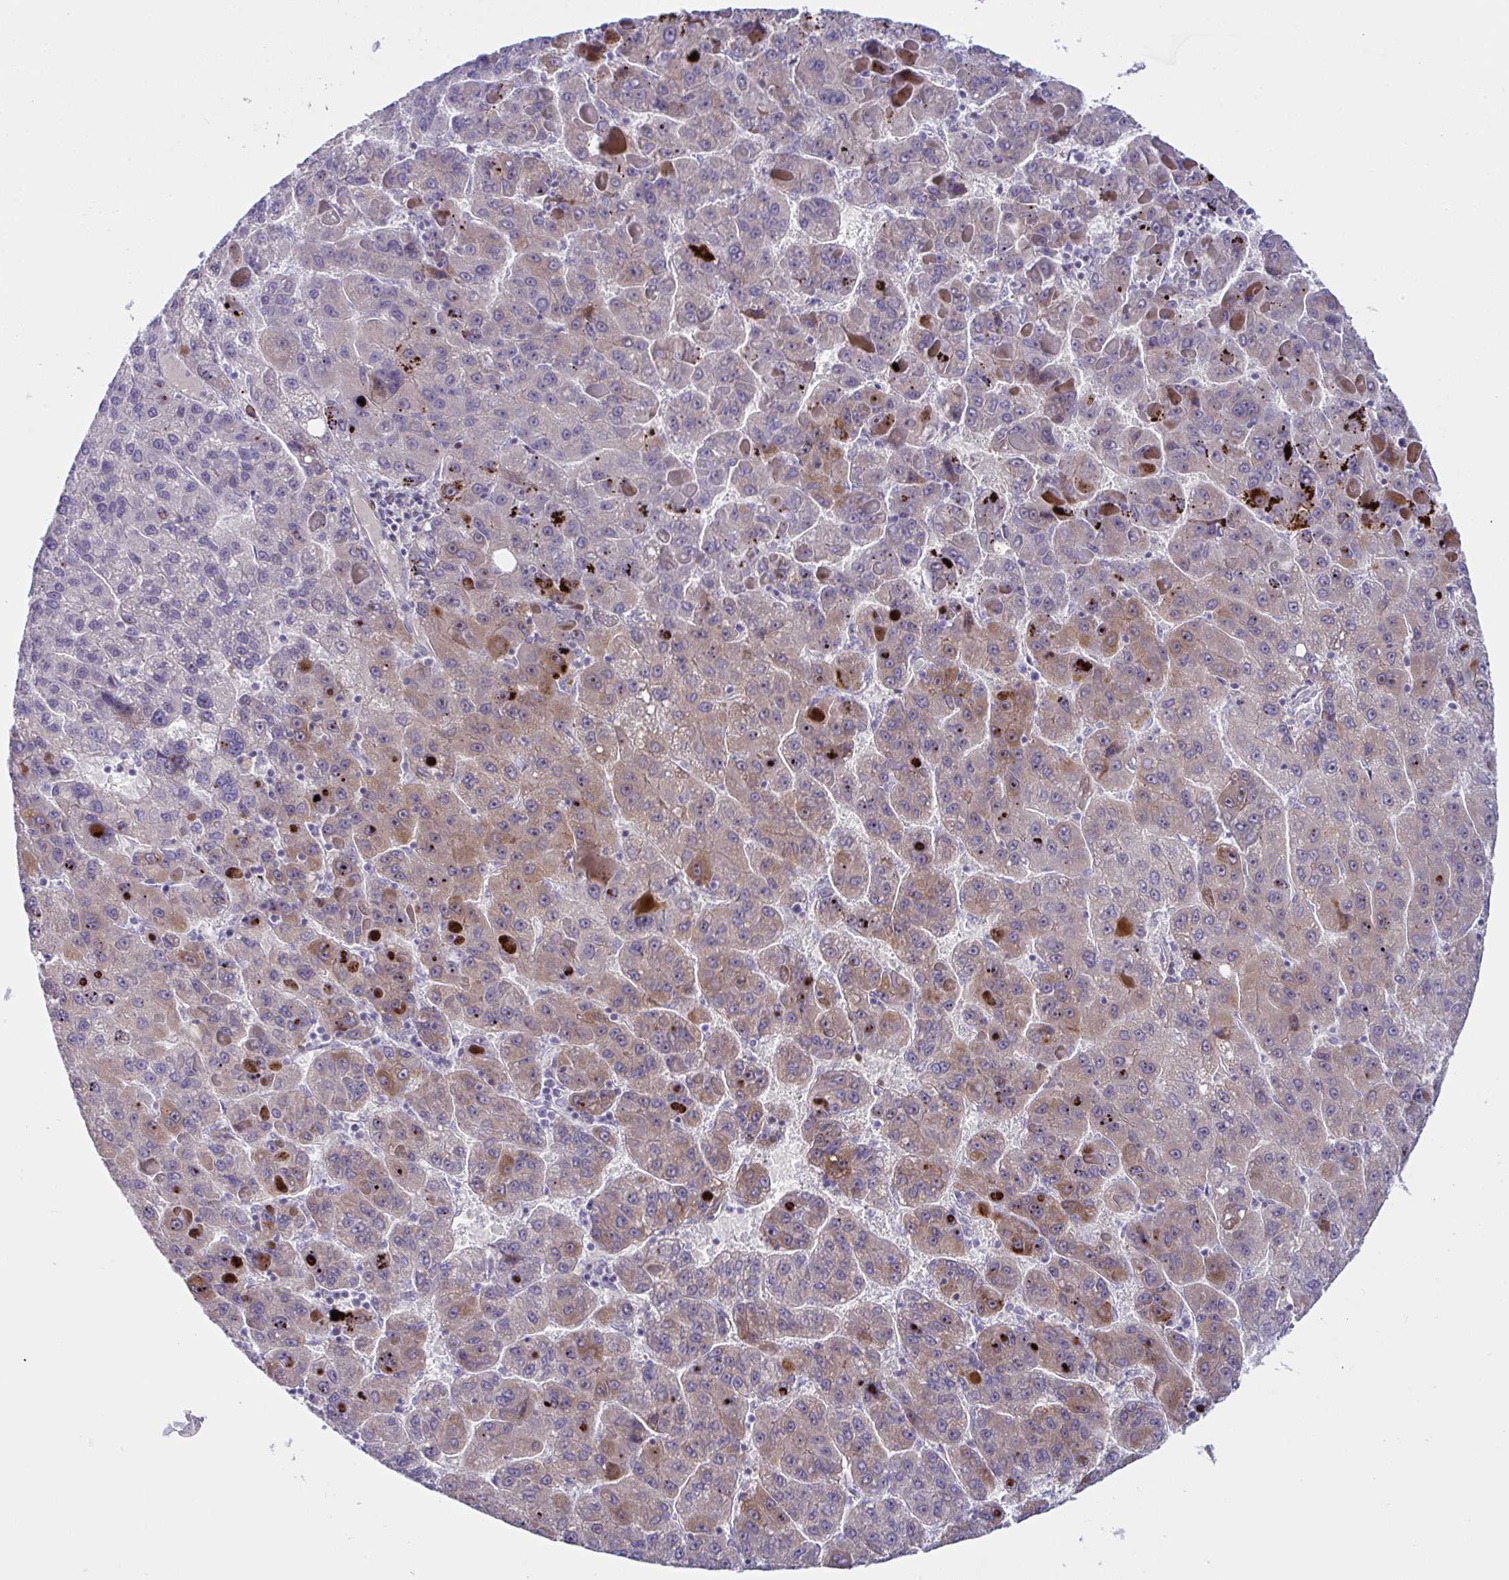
{"staining": {"intensity": "weak", "quantity": "25%-75%", "location": "cytoplasmic/membranous"}, "tissue": "liver cancer", "cell_type": "Tumor cells", "image_type": "cancer", "snomed": [{"axis": "morphology", "description": "Carcinoma, Hepatocellular, NOS"}, {"axis": "topography", "description": "Liver"}], "caption": "Immunohistochemical staining of human hepatocellular carcinoma (liver) shows low levels of weak cytoplasmic/membranous protein expression in approximately 25%-75% of tumor cells.", "gene": "ZNF713", "patient": {"sex": "female", "age": 82}}